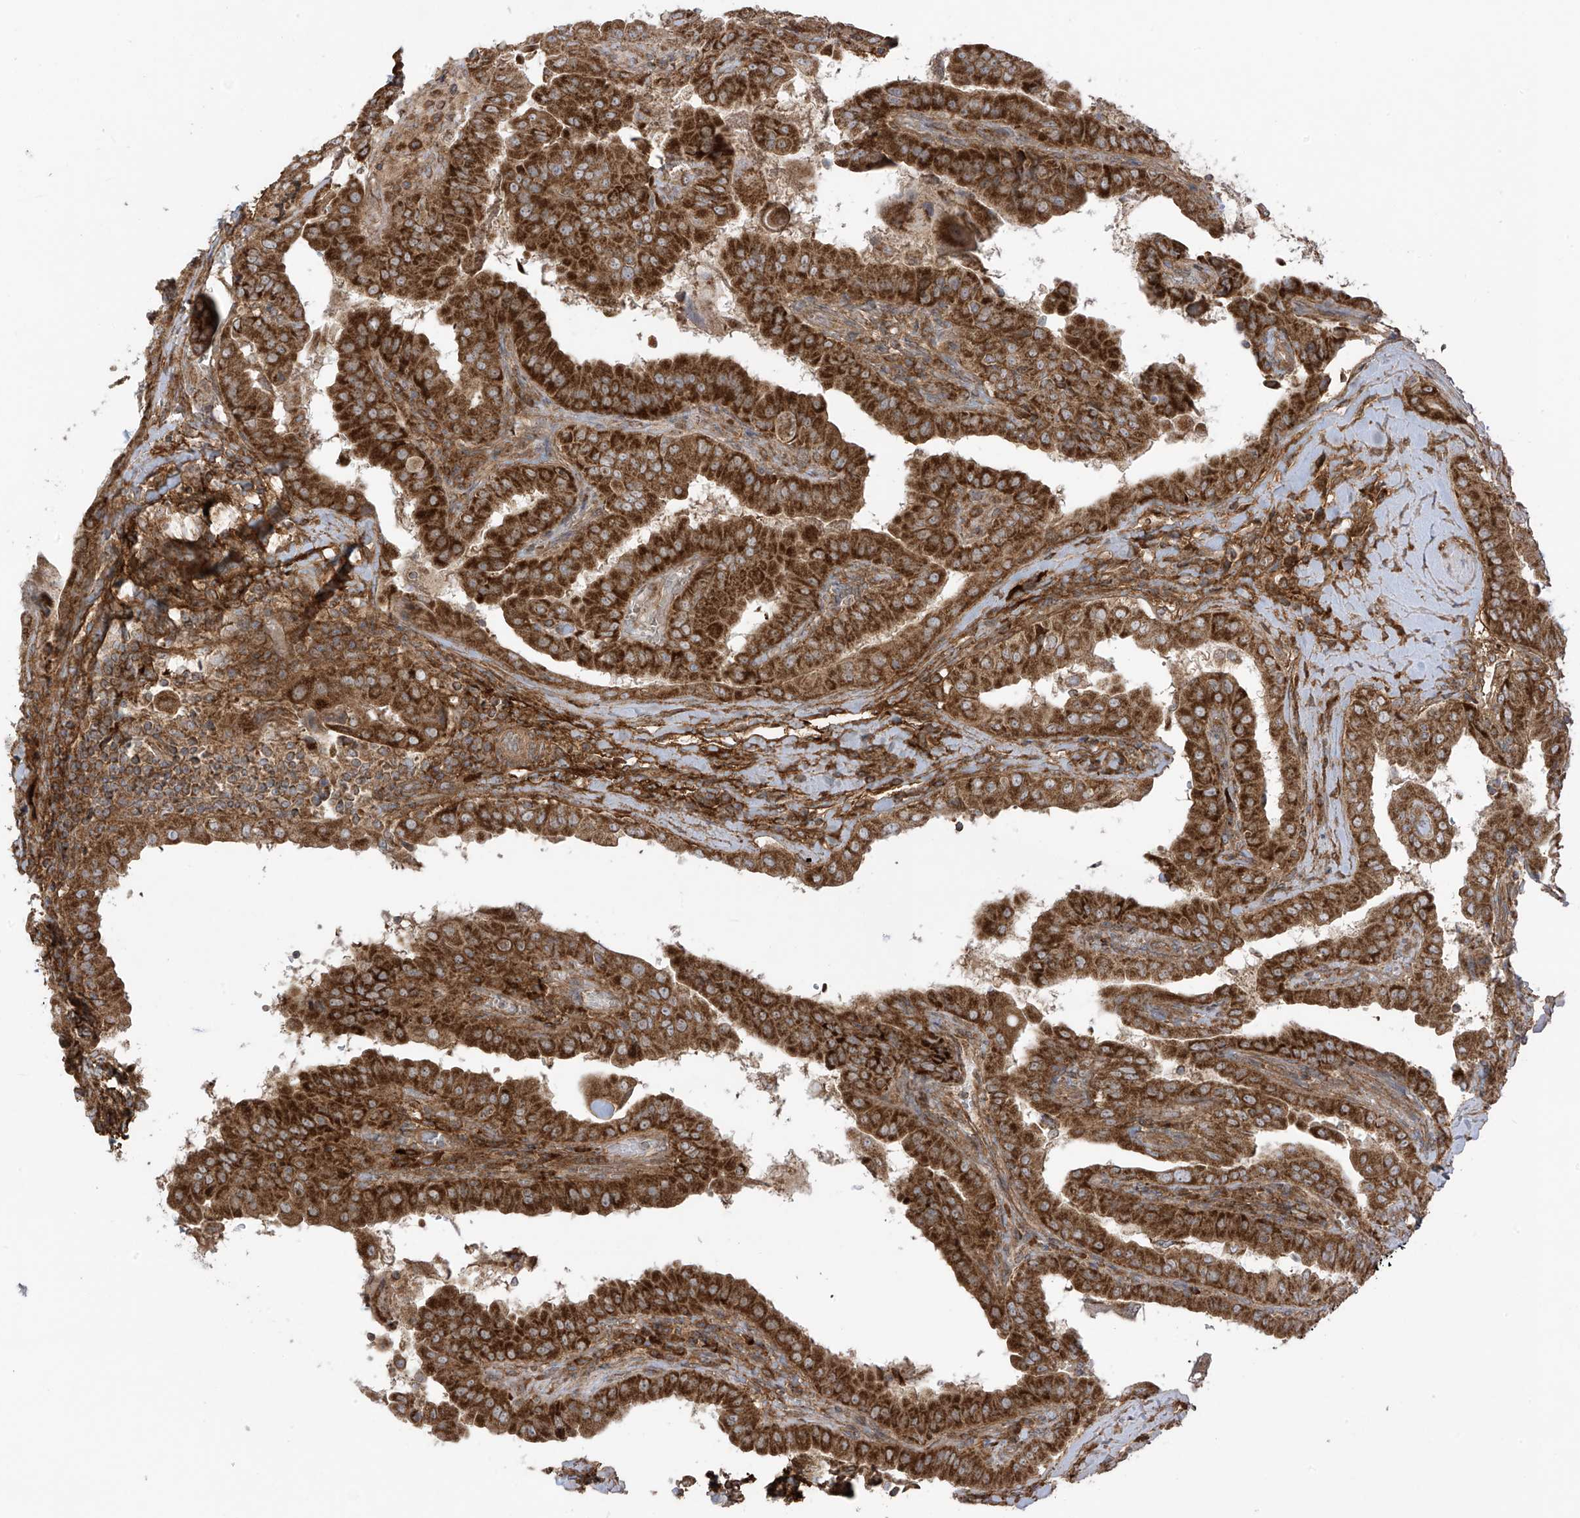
{"staining": {"intensity": "strong", "quantity": ">75%", "location": "cytoplasmic/membranous"}, "tissue": "thyroid cancer", "cell_type": "Tumor cells", "image_type": "cancer", "snomed": [{"axis": "morphology", "description": "Papillary adenocarcinoma, NOS"}, {"axis": "topography", "description": "Thyroid gland"}], "caption": "A histopathology image showing strong cytoplasmic/membranous positivity in approximately >75% of tumor cells in thyroid cancer, as visualized by brown immunohistochemical staining.", "gene": "REPS1", "patient": {"sex": "male", "age": 33}}